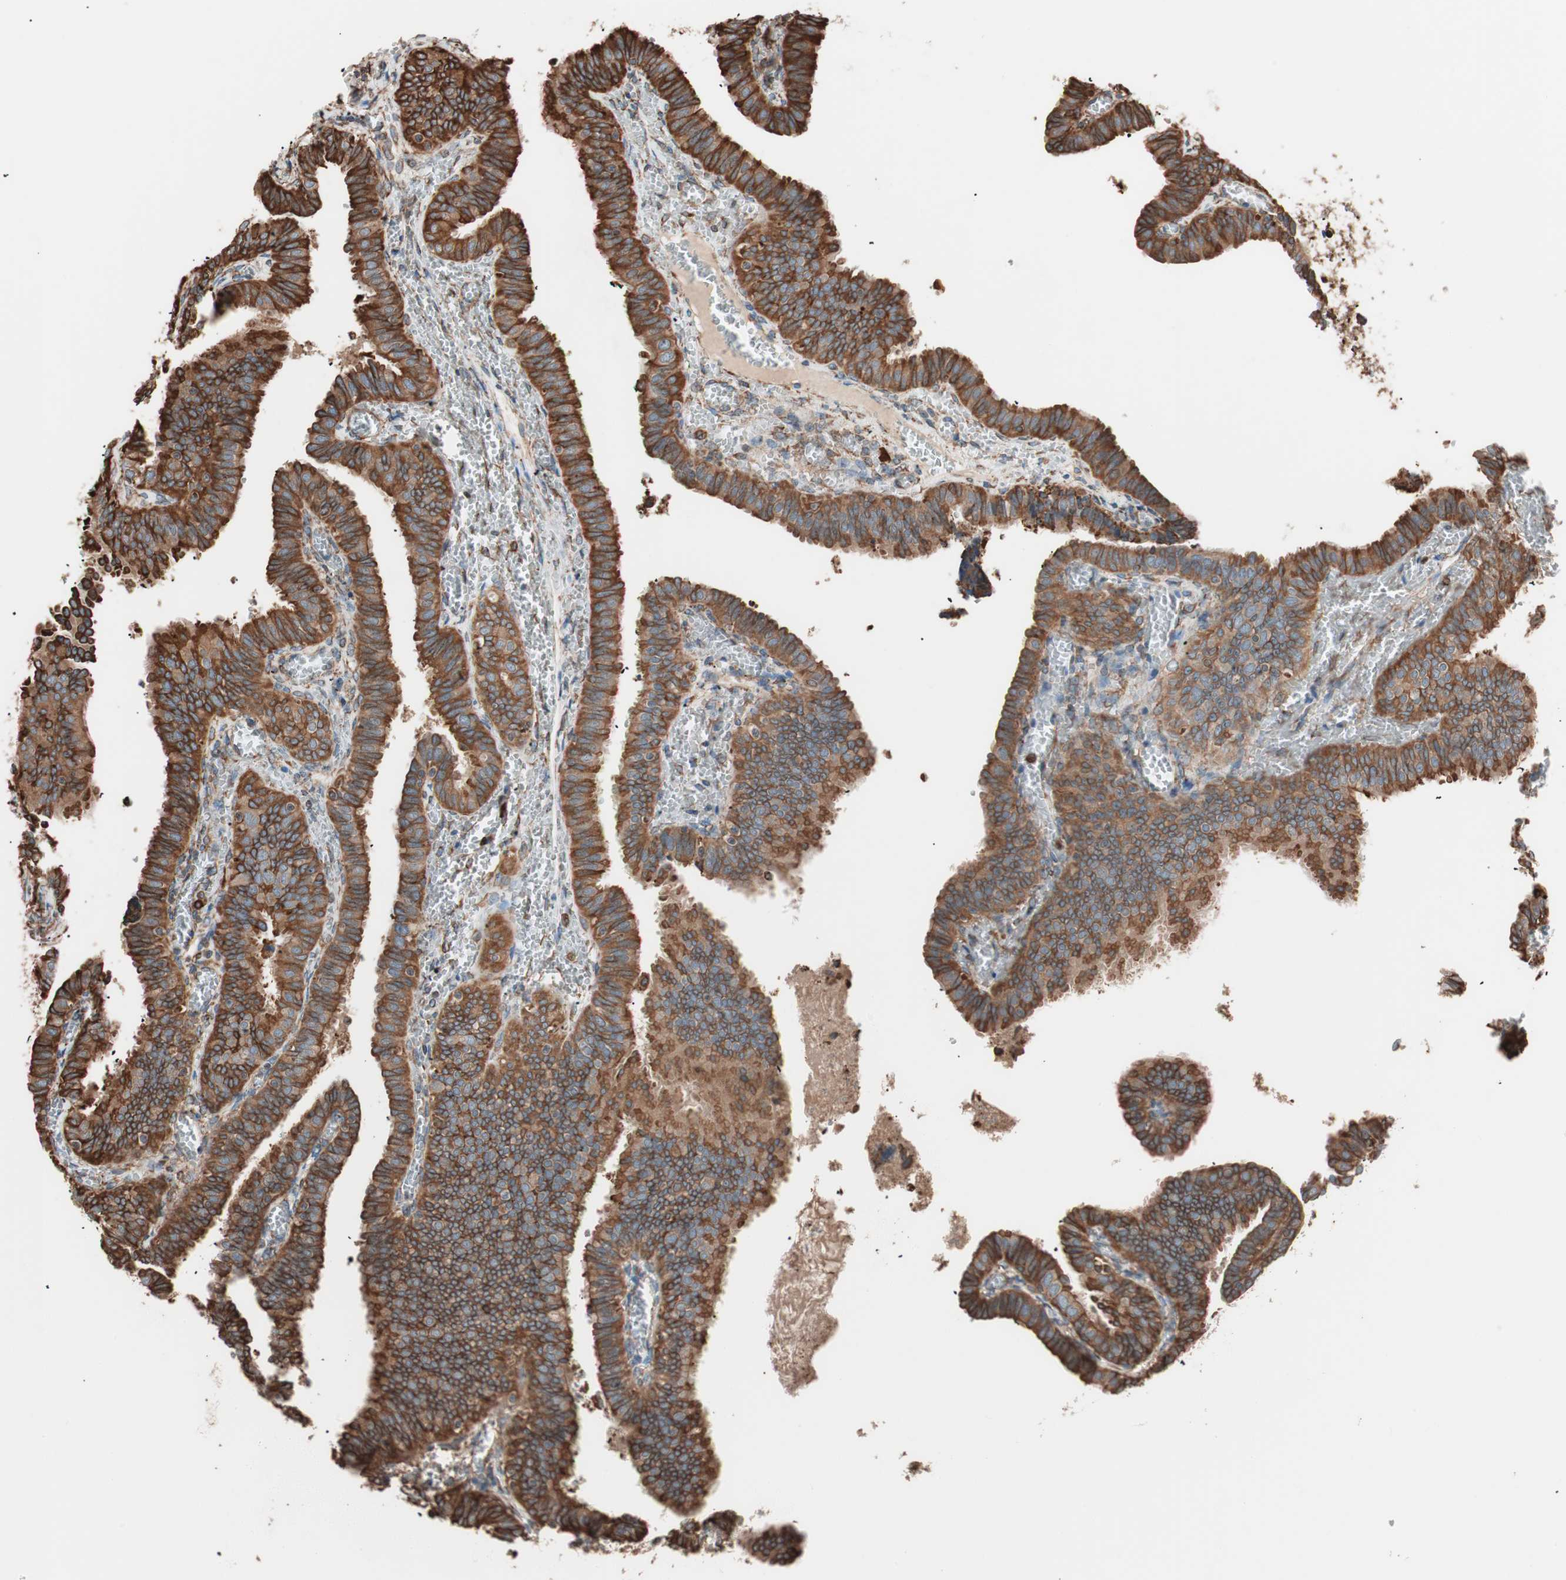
{"staining": {"intensity": "strong", "quantity": ">75%", "location": "cytoplasmic/membranous"}, "tissue": "fallopian tube", "cell_type": "Glandular cells", "image_type": "normal", "snomed": [{"axis": "morphology", "description": "Normal tissue, NOS"}, {"axis": "topography", "description": "Fallopian tube"}], "caption": "Fallopian tube stained with DAB IHC demonstrates high levels of strong cytoplasmic/membranous positivity in about >75% of glandular cells. (Brightfield microscopy of DAB IHC at high magnification).", "gene": "VEGFA", "patient": {"sex": "female", "age": 46}}